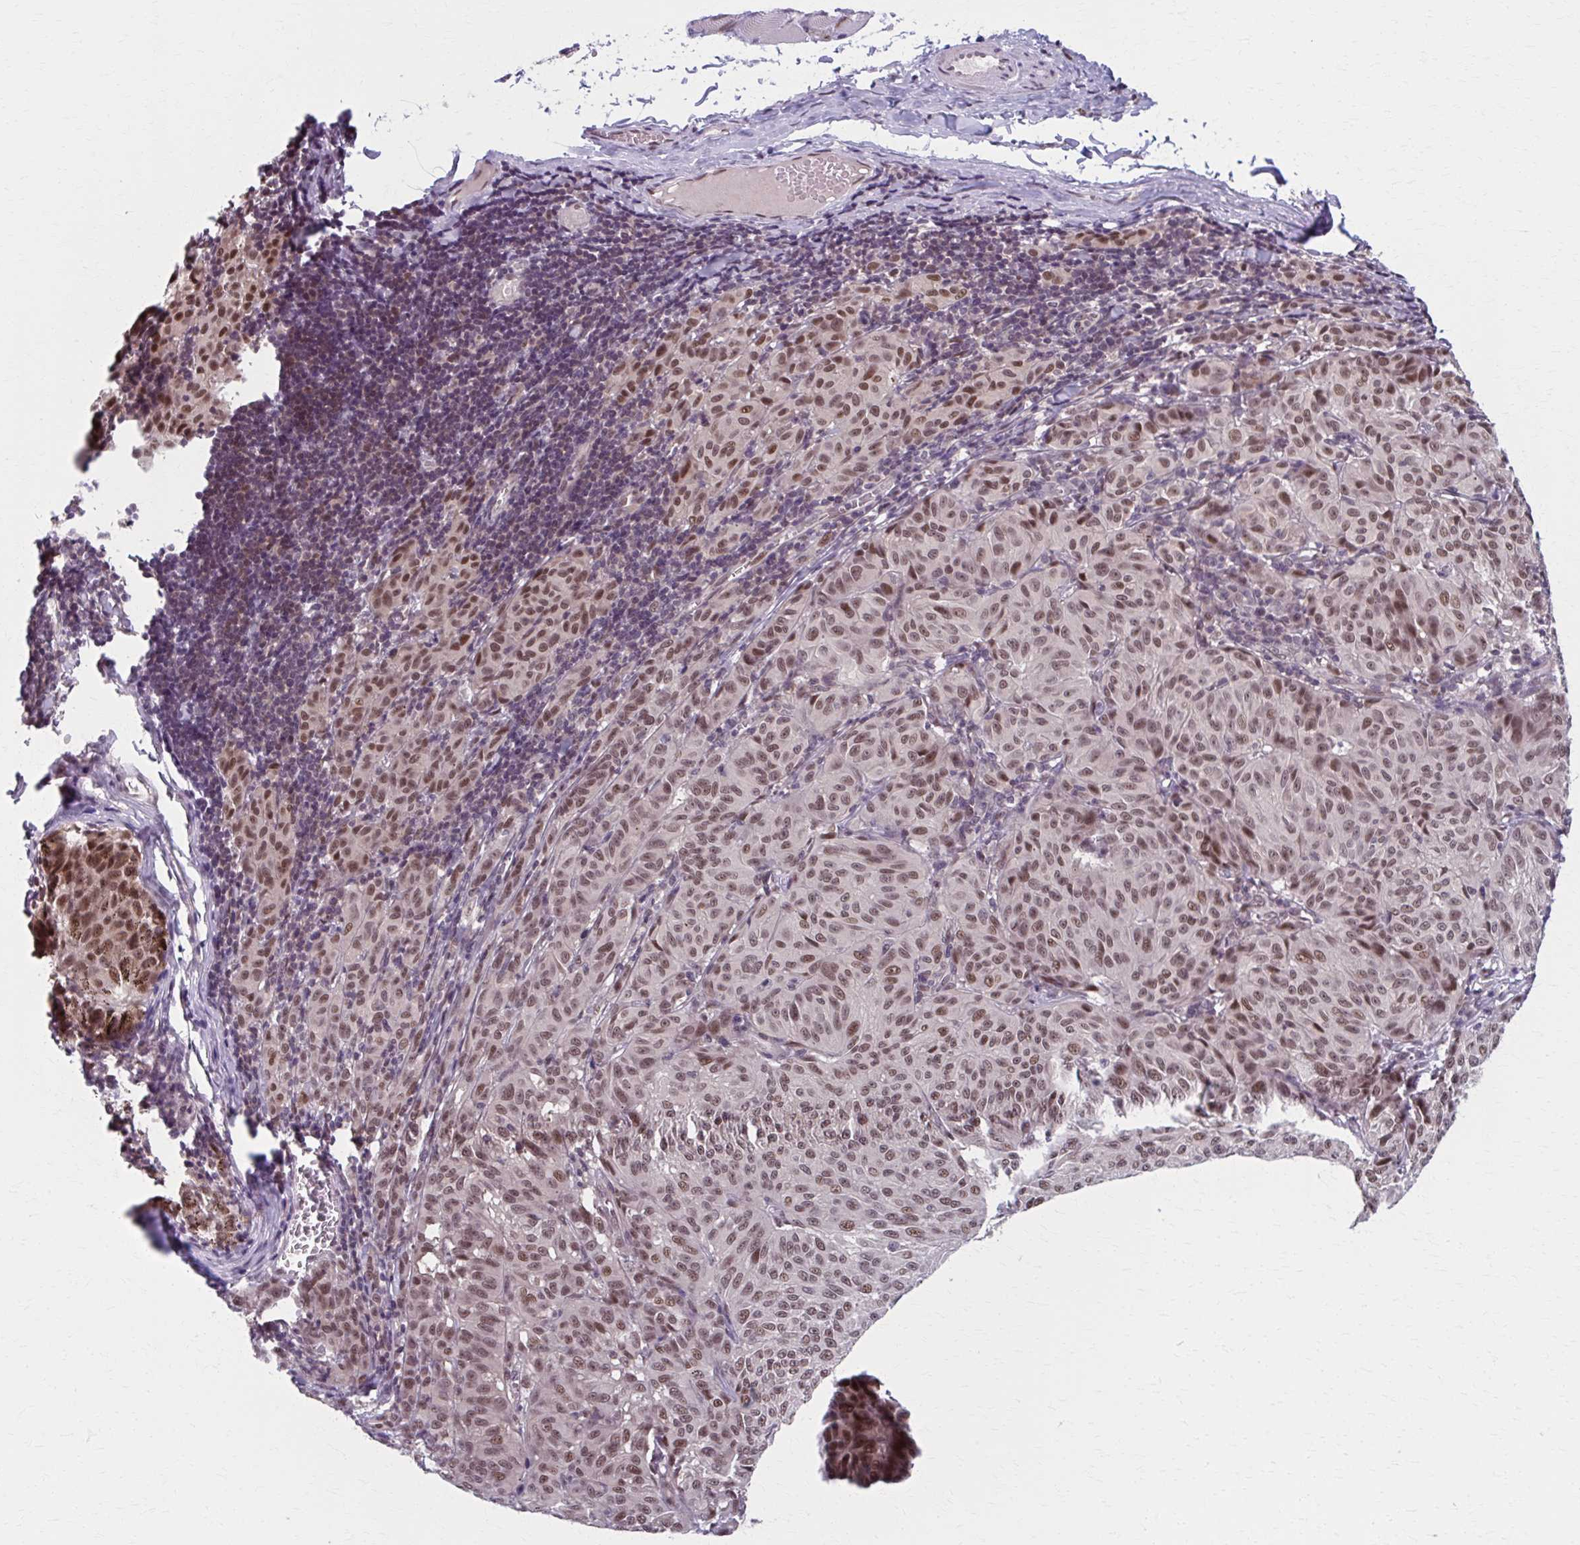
{"staining": {"intensity": "moderate", "quantity": ">75%", "location": "nuclear"}, "tissue": "melanoma", "cell_type": "Tumor cells", "image_type": "cancer", "snomed": [{"axis": "morphology", "description": "Malignant melanoma, NOS"}, {"axis": "topography", "description": "Skin"}], "caption": "The immunohistochemical stain highlights moderate nuclear expression in tumor cells of melanoma tissue.", "gene": "SETBP1", "patient": {"sex": "female", "age": 72}}